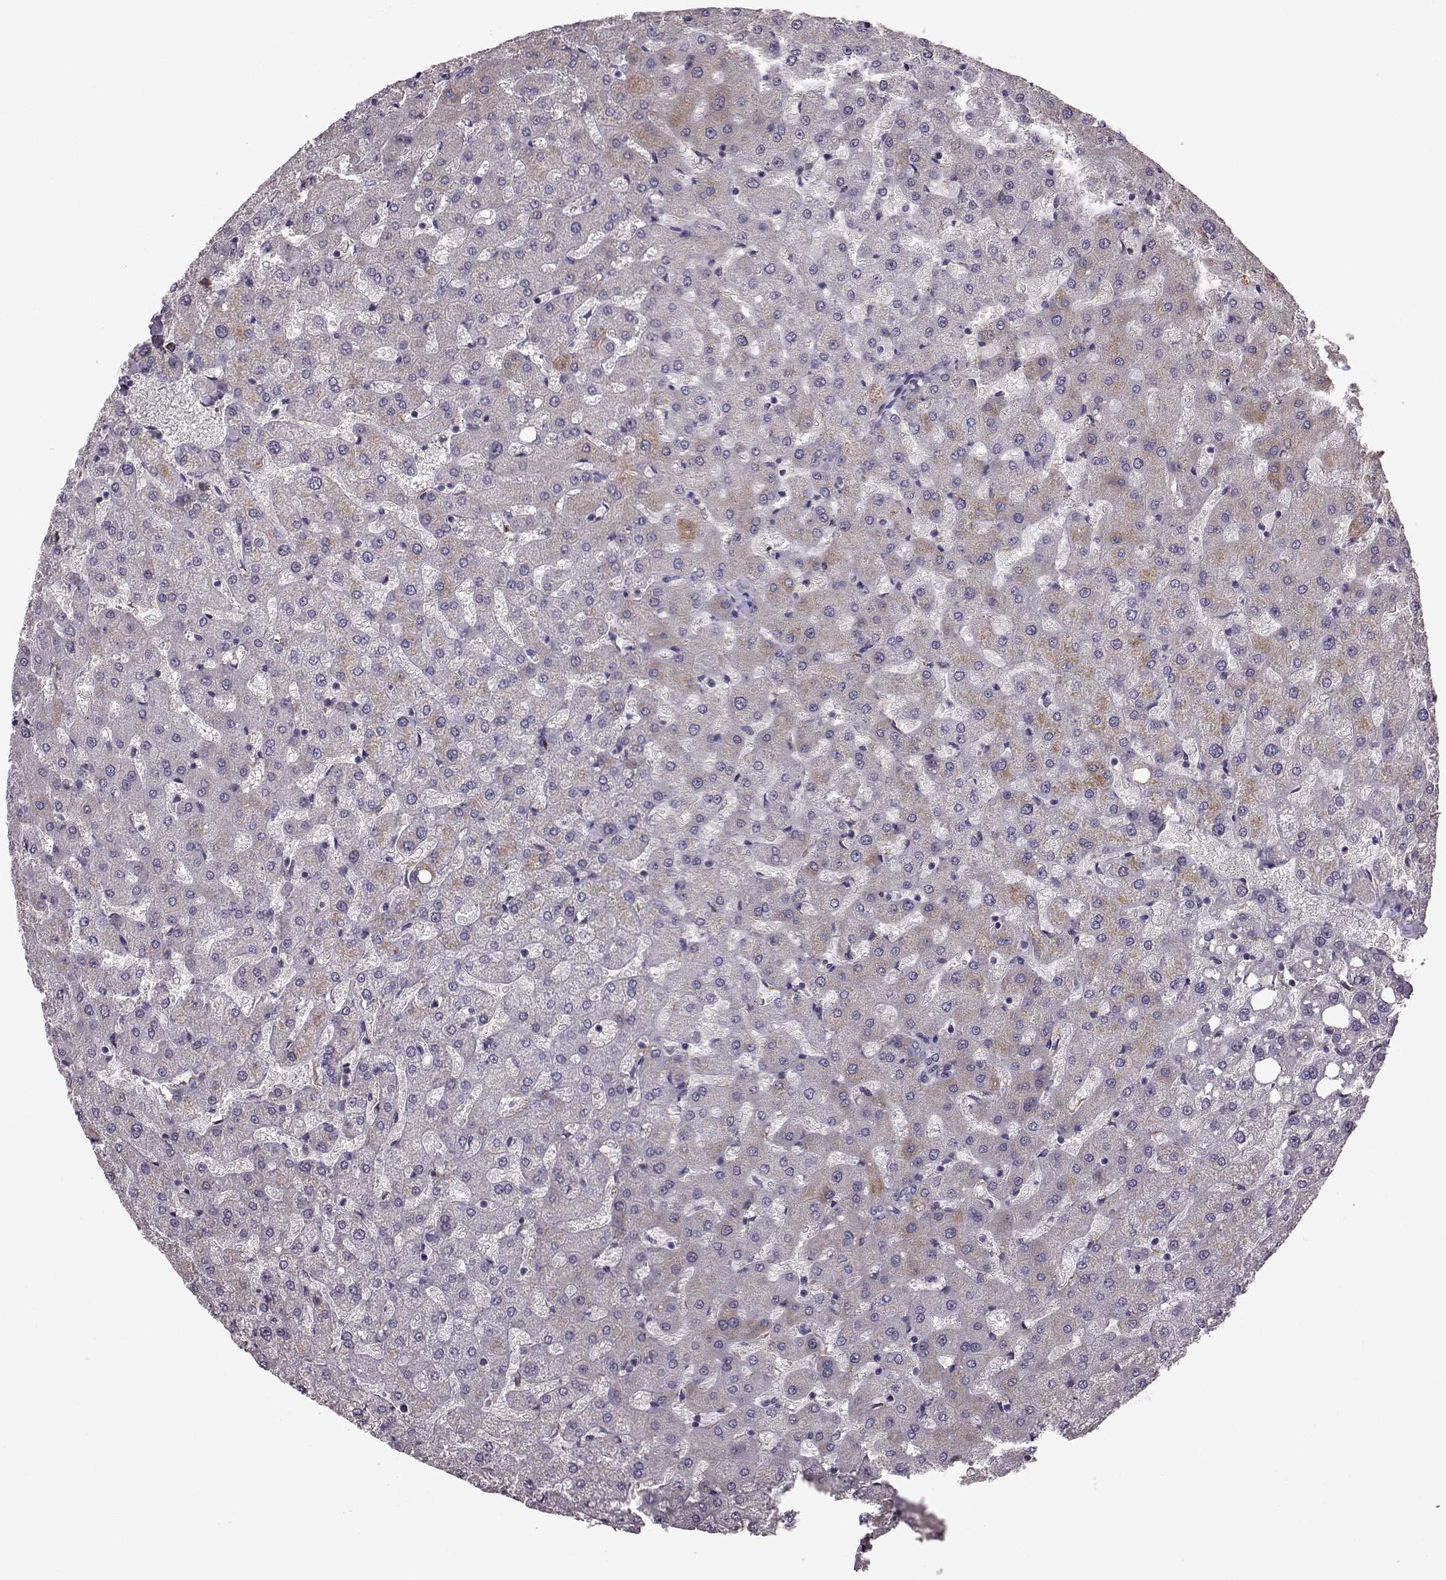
{"staining": {"intensity": "negative", "quantity": "none", "location": "none"}, "tissue": "liver", "cell_type": "Cholangiocytes", "image_type": "normal", "snomed": [{"axis": "morphology", "description": "Normal tissue, NOS"}, {"axis": "topography", "description": "Liver"}], "caption": "The image displays no staining of cholangiocytes in unremarkable liver. (Stains: DAB immunohistochemistry with hematoxylin counter stain, Microscopy: brightfield microscopy at high magnification).", "gene": "ADGRG2", "patient": {"sex": "female", "age": 50}}